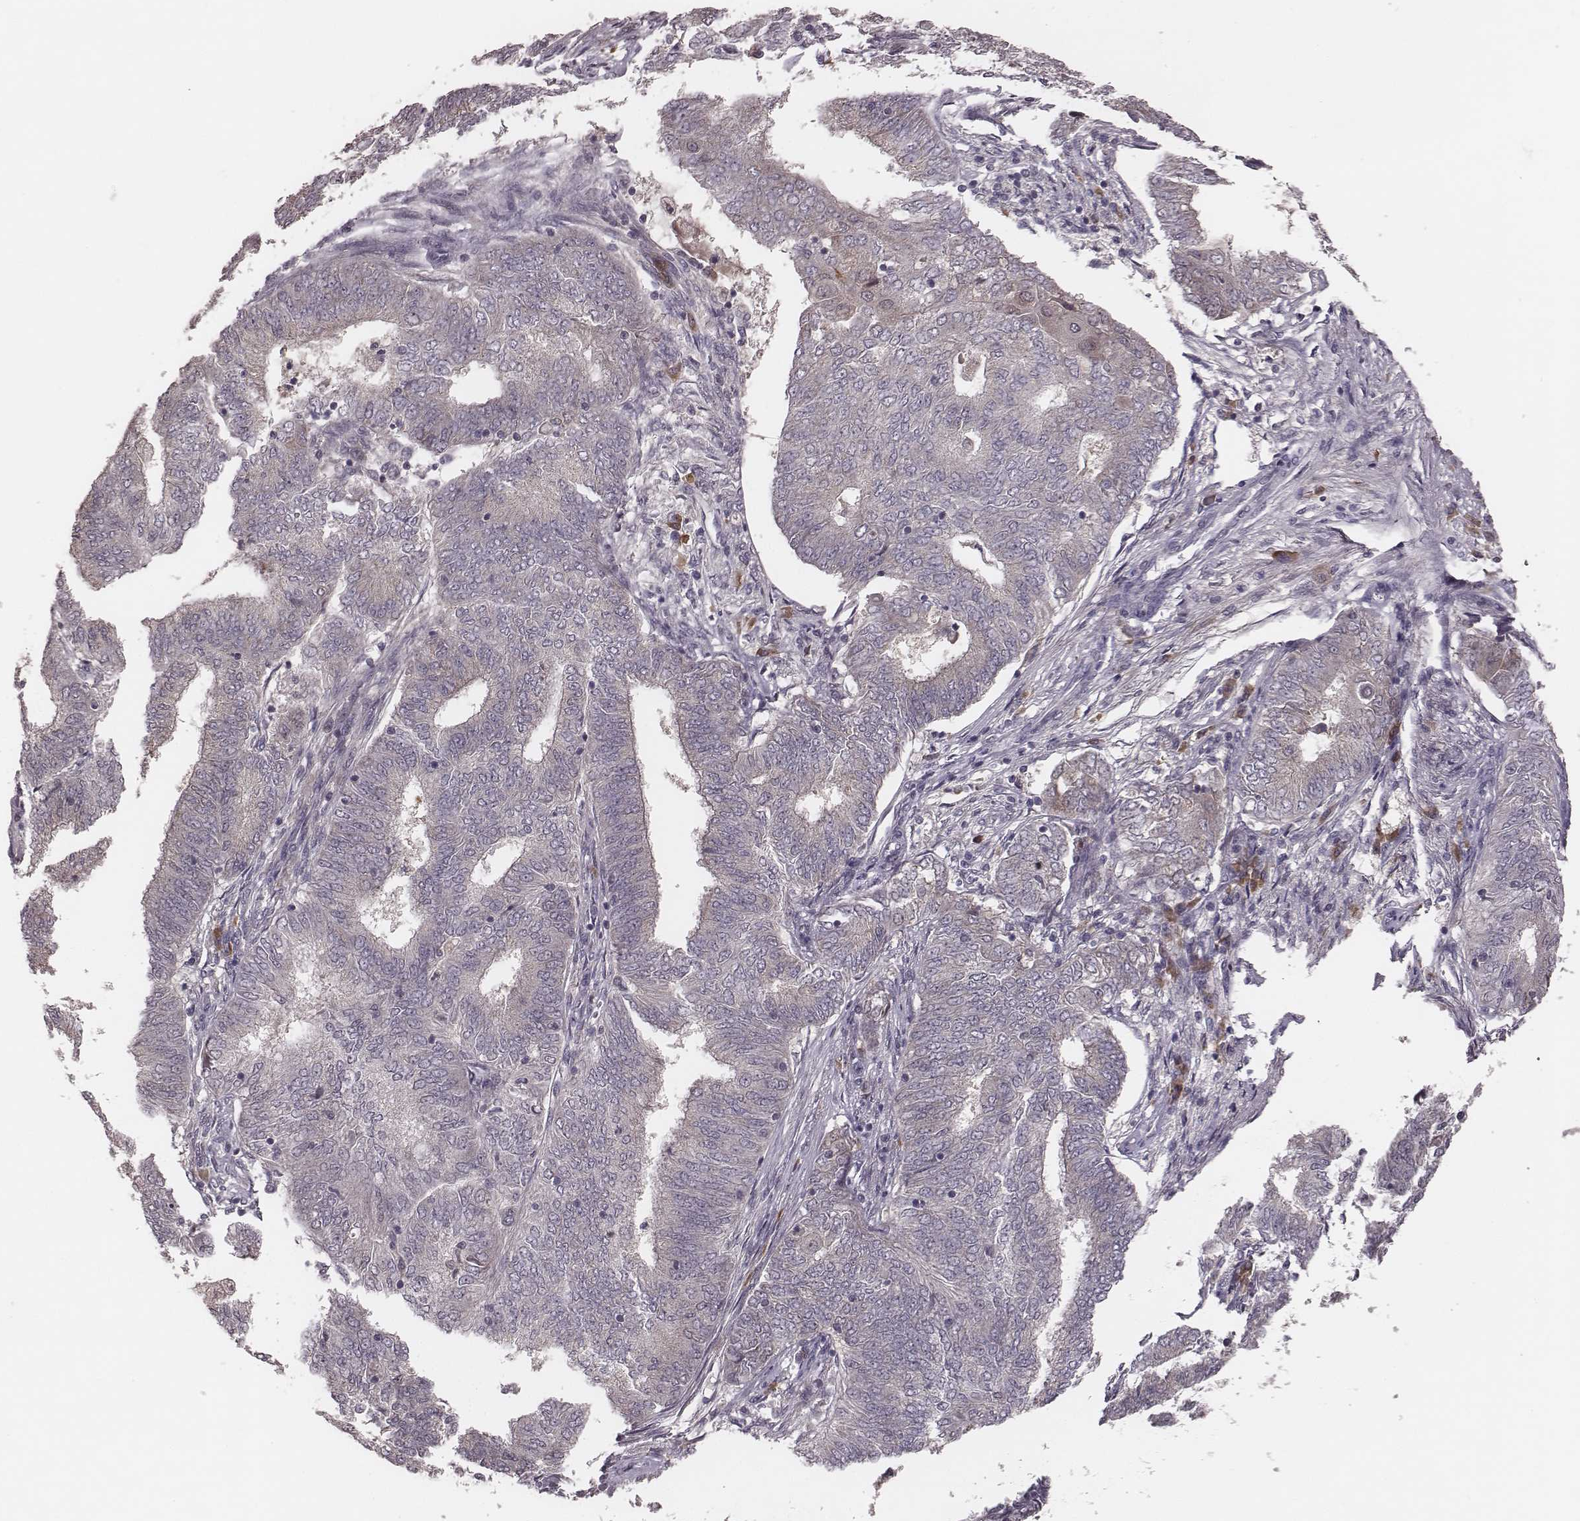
{"staining": {"intensity": "negative", "quantity": "none", "location": "none"}, "tissue": "endometrial cancer", "cell_type": "Tumor cells", "image_type": "cancer", "snomed": [{"axis": "morphology", "description": "Adenocarcinoma, NOS"}, {"axis": "topography", "description": "Endometrium"}], "caption": "An immunohistochemistry histopathology image of endometrial cancer (adenocarcinoma) is shown. There is no staining in tumor cells of endometrial cancer (adenocarcinoma). The staining is performed using DAB brown chromogen with nuclei counter-stained in using hematoxylin.", "gene": "P2RX5", "patient": {"sex": "female", "age": 62}}